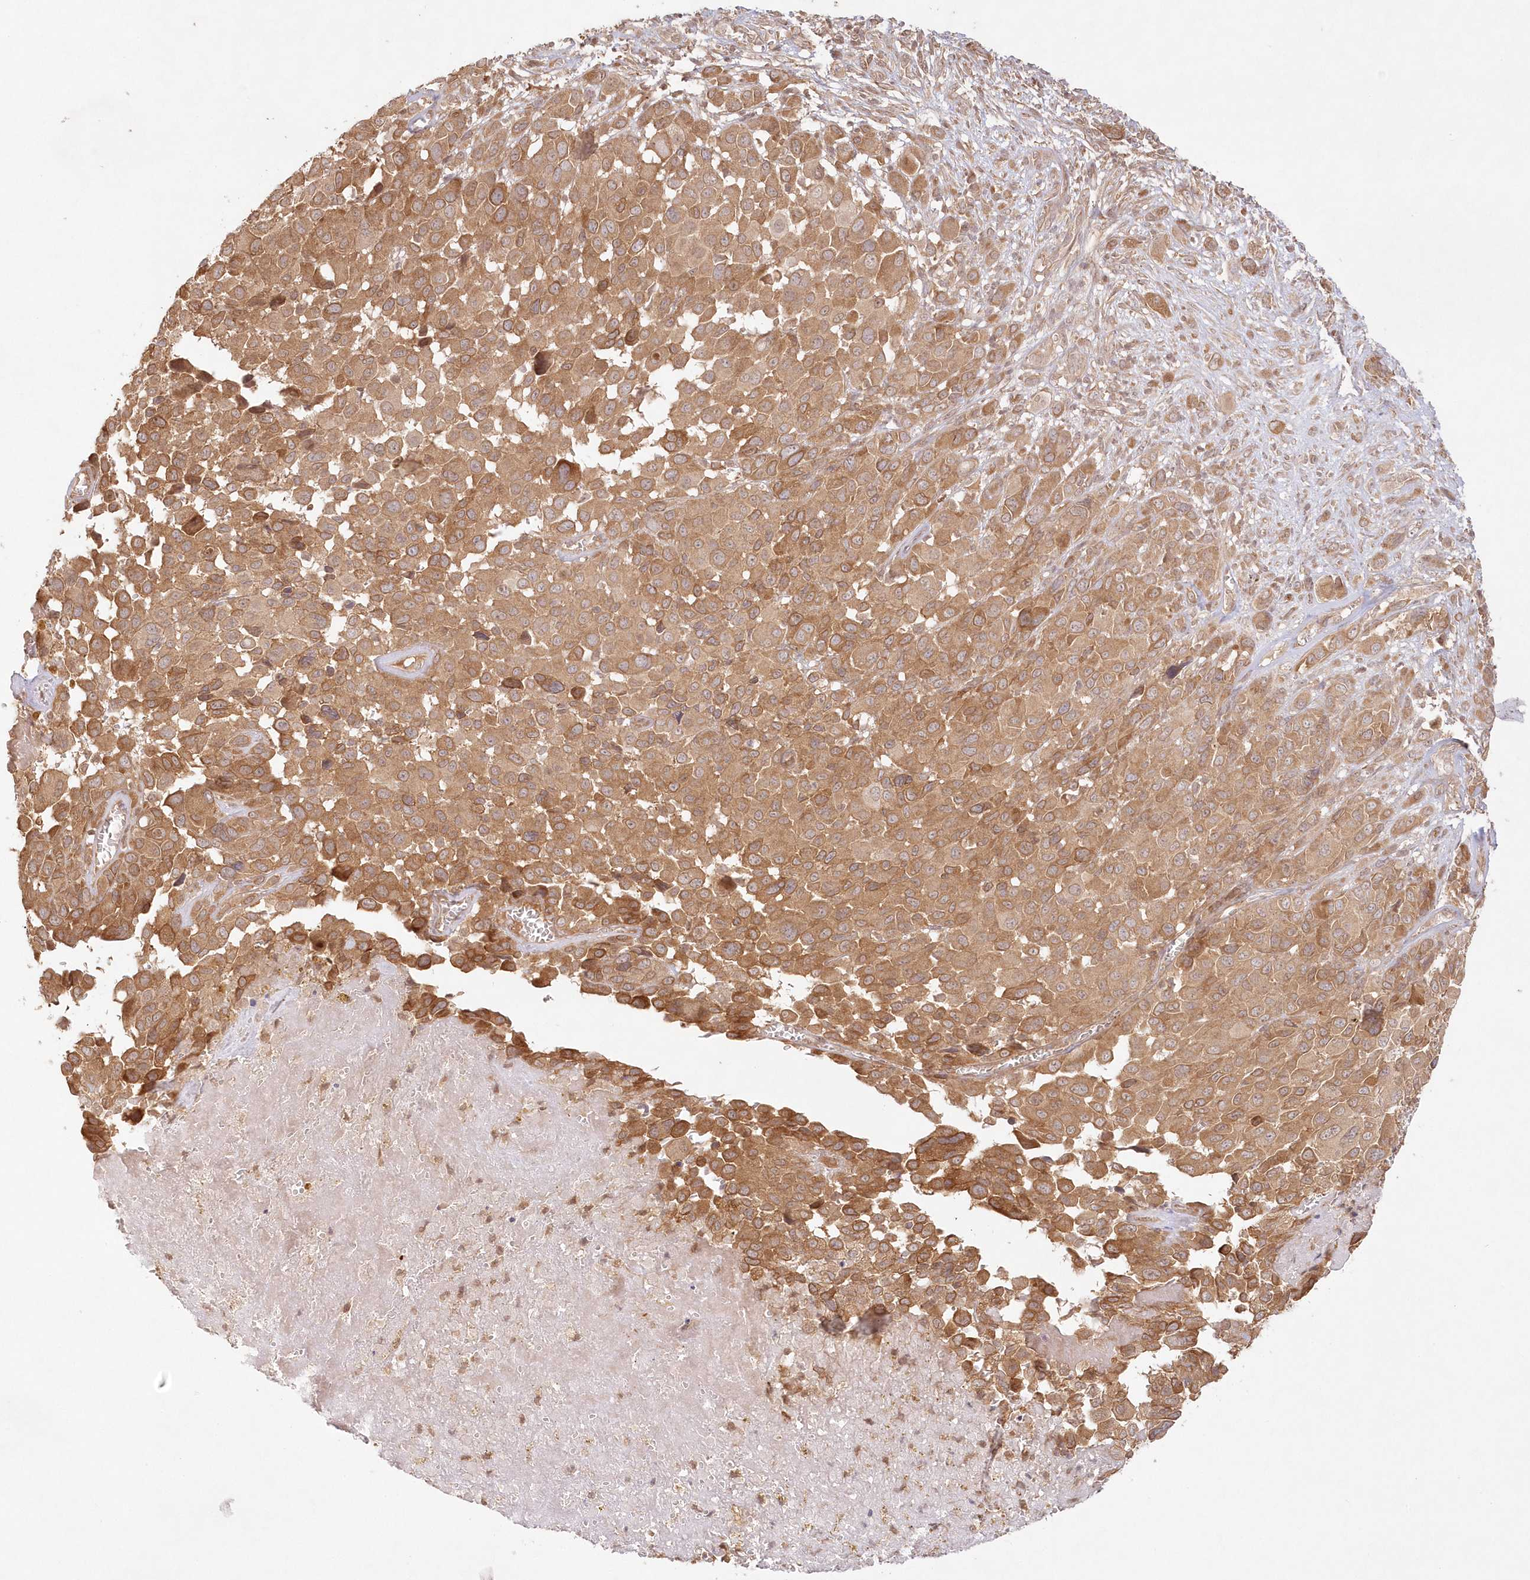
{"staining": {"intensity": "moderate", "quantity": ">75%", "location": "cytoplasmic/membranous,nuclear"}, "tissue": "melanoma", "cell_type": "Tumor cells", "image_type": "cancer", "snomed": [{"axis": "morphology", "description": "Malignant melanoma, NOS"}, {"axis": "topography", "description": "Skin of trunk"}], "caption": "Human malignant melanoma stained with a brown dye shows moderate cytoplasmic/membranous and nuclear positive staining in about >75% of tumor cells.", "gene": "KIAA0232", "patient": {"sex": "male", "age": 71}}